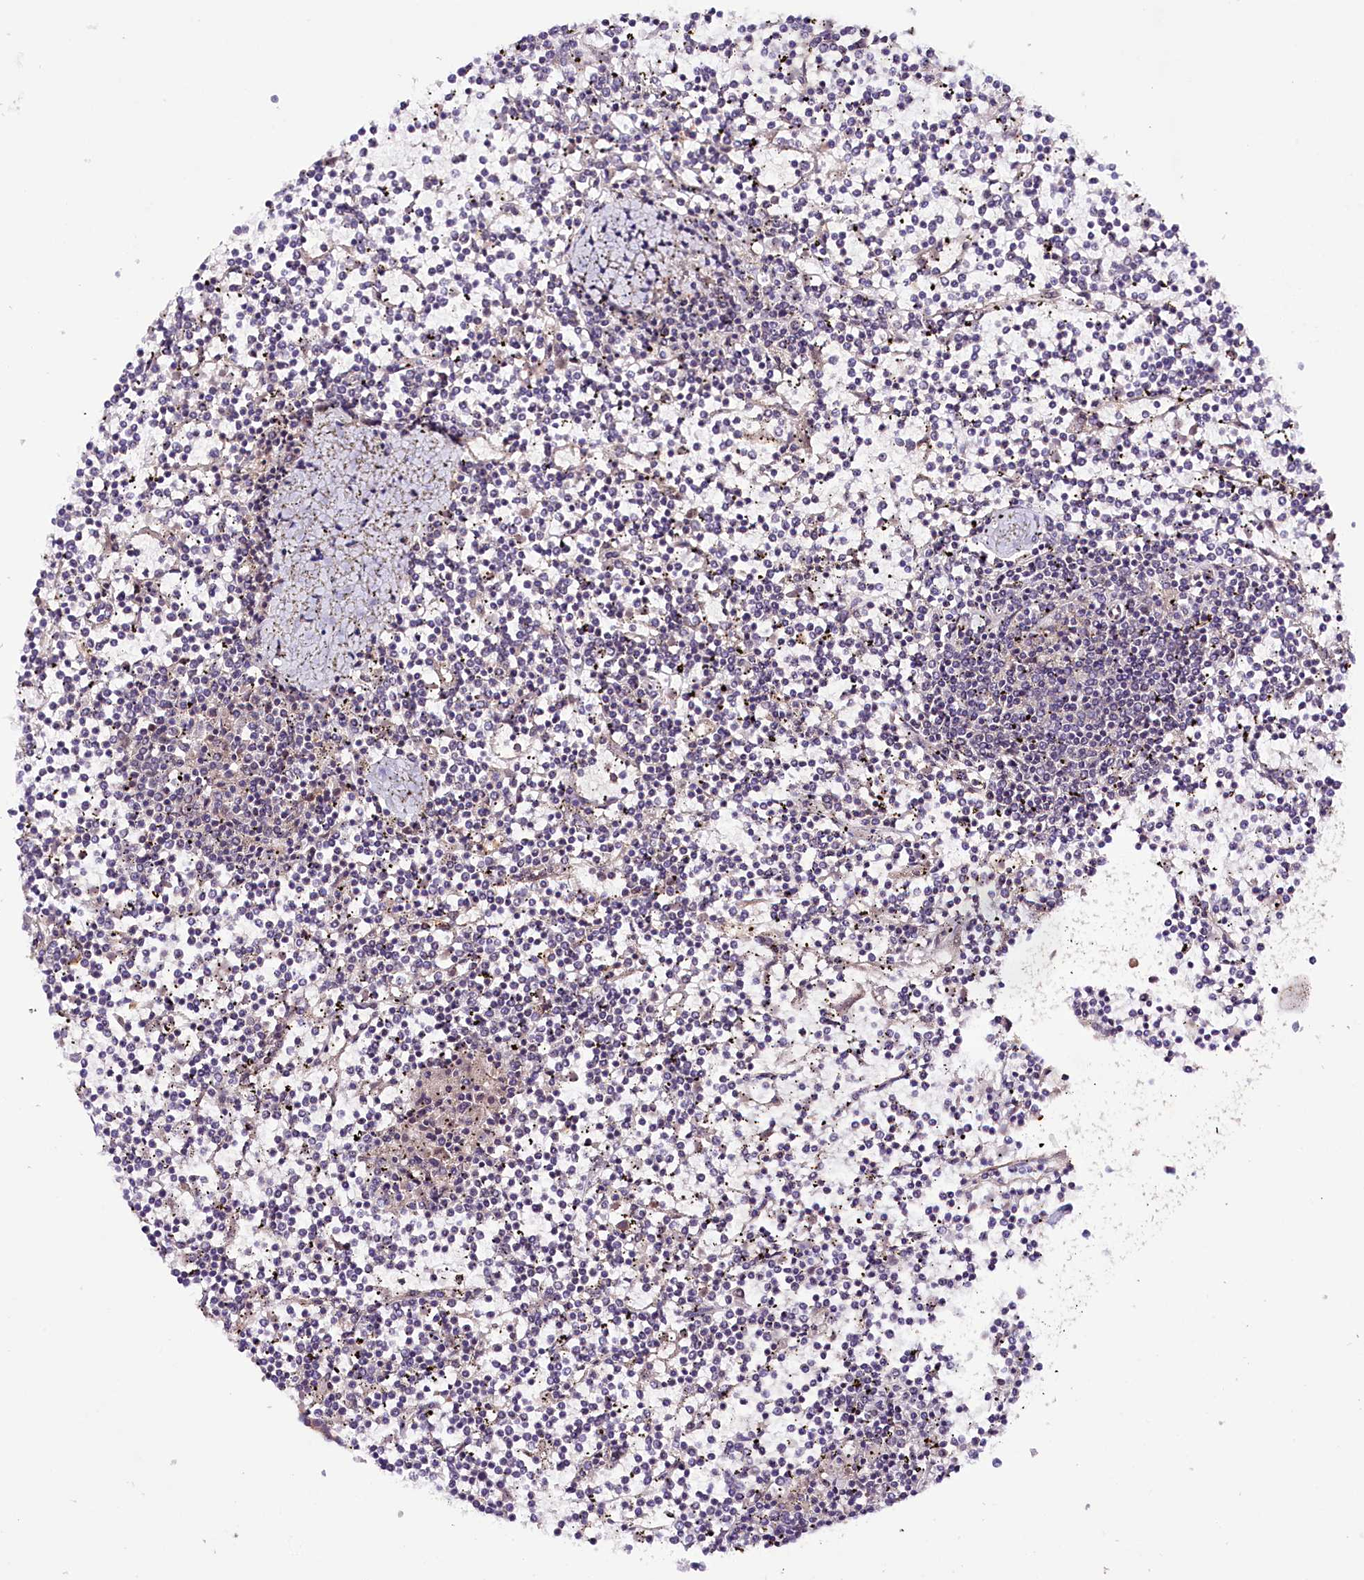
{"staining": {"intensity": "negative", "quantity": "none", "location": "none"}, "tissue": "lymphoma", "cell_type": "Tumor cells", "image_type": "cancer", "snomed": [{"axis": "morphology", "description": "Malignant lymphoma, non-Hodgkin's type, Low grade"}, {"axis": "topography", "description": "Spleen"}], "caption": "This is an immunohistochemistry (IHC) micrograph of lymphoma. There is no positivity in tumor cells.", "gene": "PHLDB1", "patient": {"sex": "female", "age": 19}}